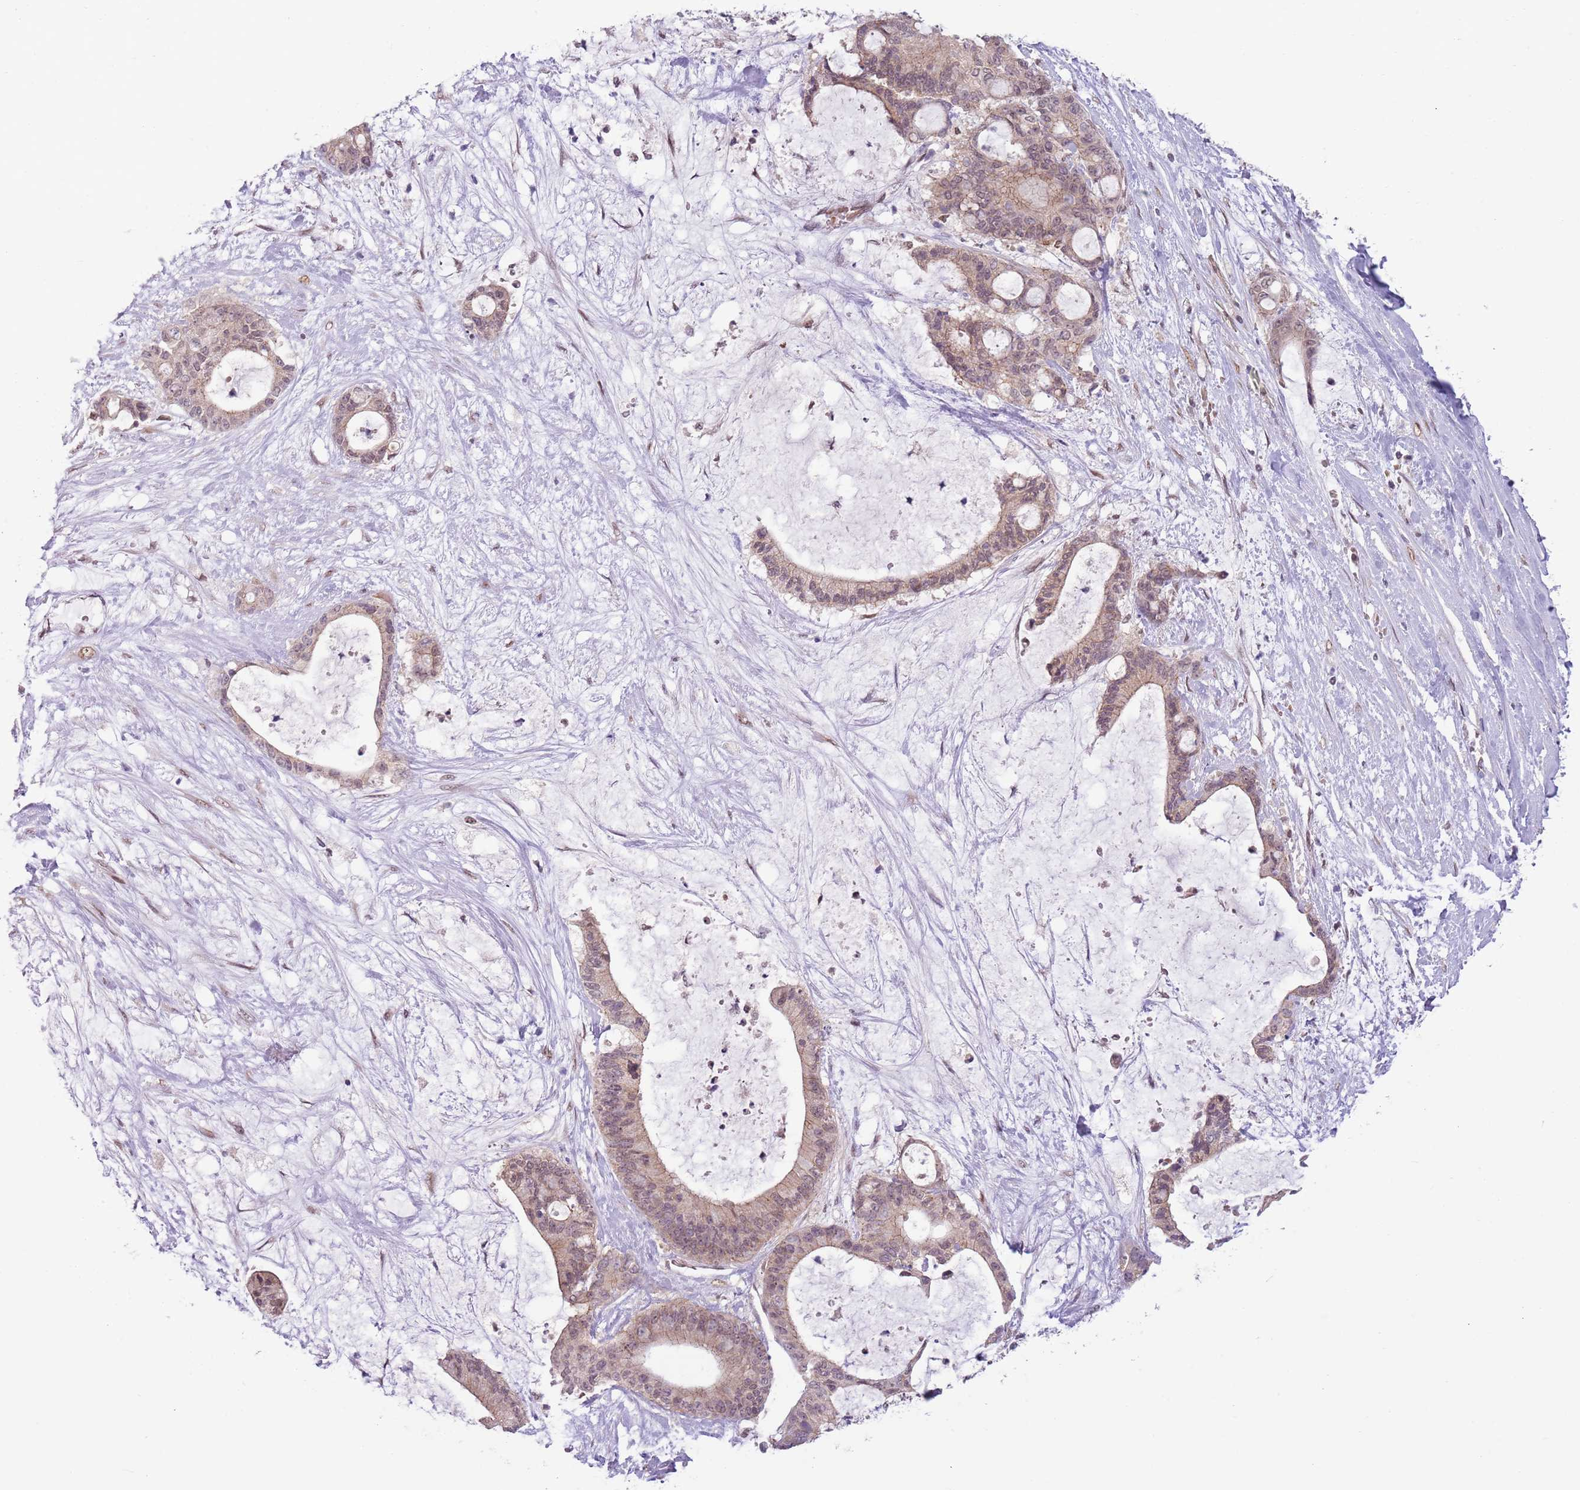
{"staining": {"intensity": "weak", "quantity": "25%-75%", "location": "cytoplasmic/membranous"}, "tissue": "liver cancer", "cell_type": "Tumor cells", "image_type": "cancer", "snomed": [{"axis": "morphology", "description": "Normal tissue, NOS"}, {"axis": "morphology", "description": "Cholangiocarcinoma"}, {"axis": "topography", "description": "Liver"}, {"axis": "topography", "description": "Peripheral nerve tissue"}], "caption": "A high-resolution photomicrograph shows immunohistochemistry staining of liver cancer (cholangiocarcinoma), which displays weak cytoplasmic/membranous expression in approximately 25%-75% of tumor cells.", "gene": "TM2D1", "patient": {"sex": "female", "age": 73}}